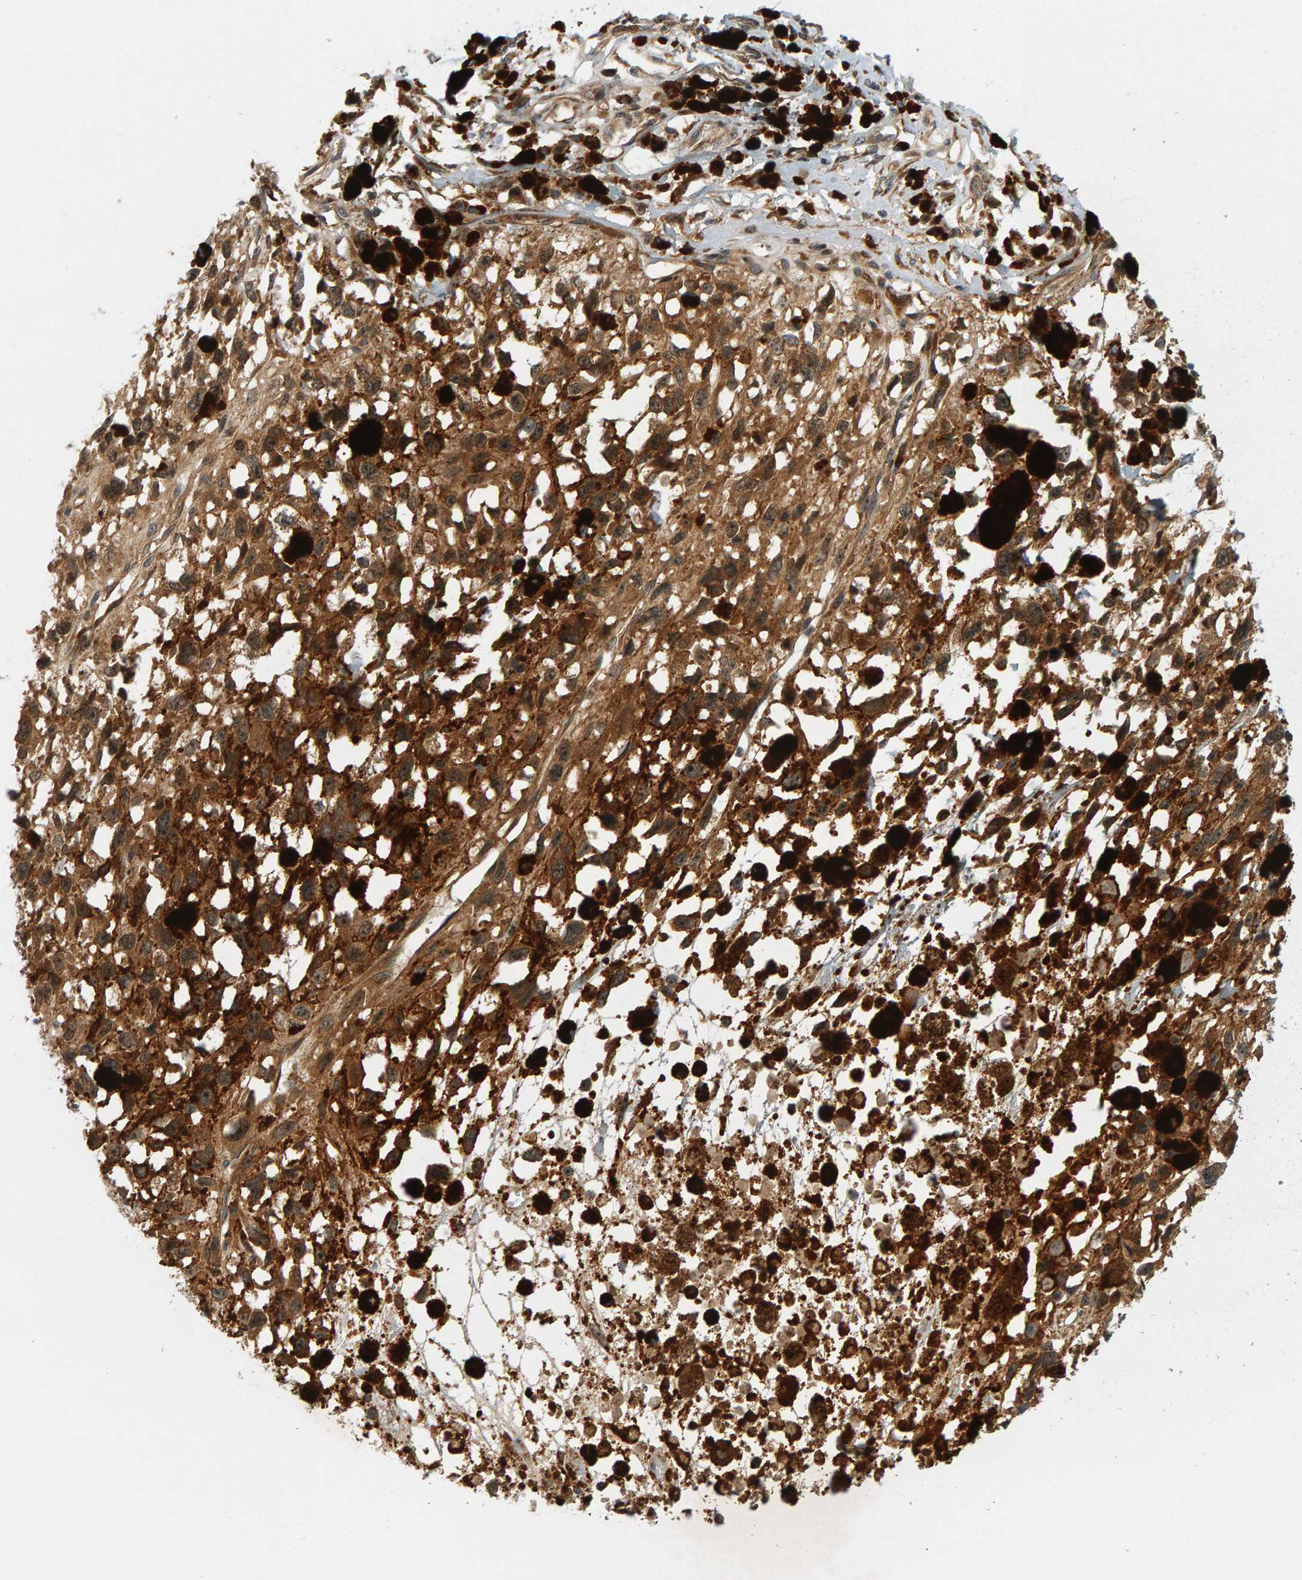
{"staining": {"intensity": "moderate", "quantity": ">75%", "location": "cytoplasmic/membranous"}, "tissue": "melanoma", "cell_type": "Tumor cells", "image_type": "cancer", "snomed": [{"axis": "morphology", "description": "Malignant melanoma, Metastatic site"}, {"axis": "topography", "description": "Lymph node"}], "caption": "Malignant melanoma (metastatic site) tissue displays moderate cytoplasmic/membranous positivity in about >75% of tumor cells", "gene": "BAHCC1", "patient": {"sex": "male", "age": 59}}